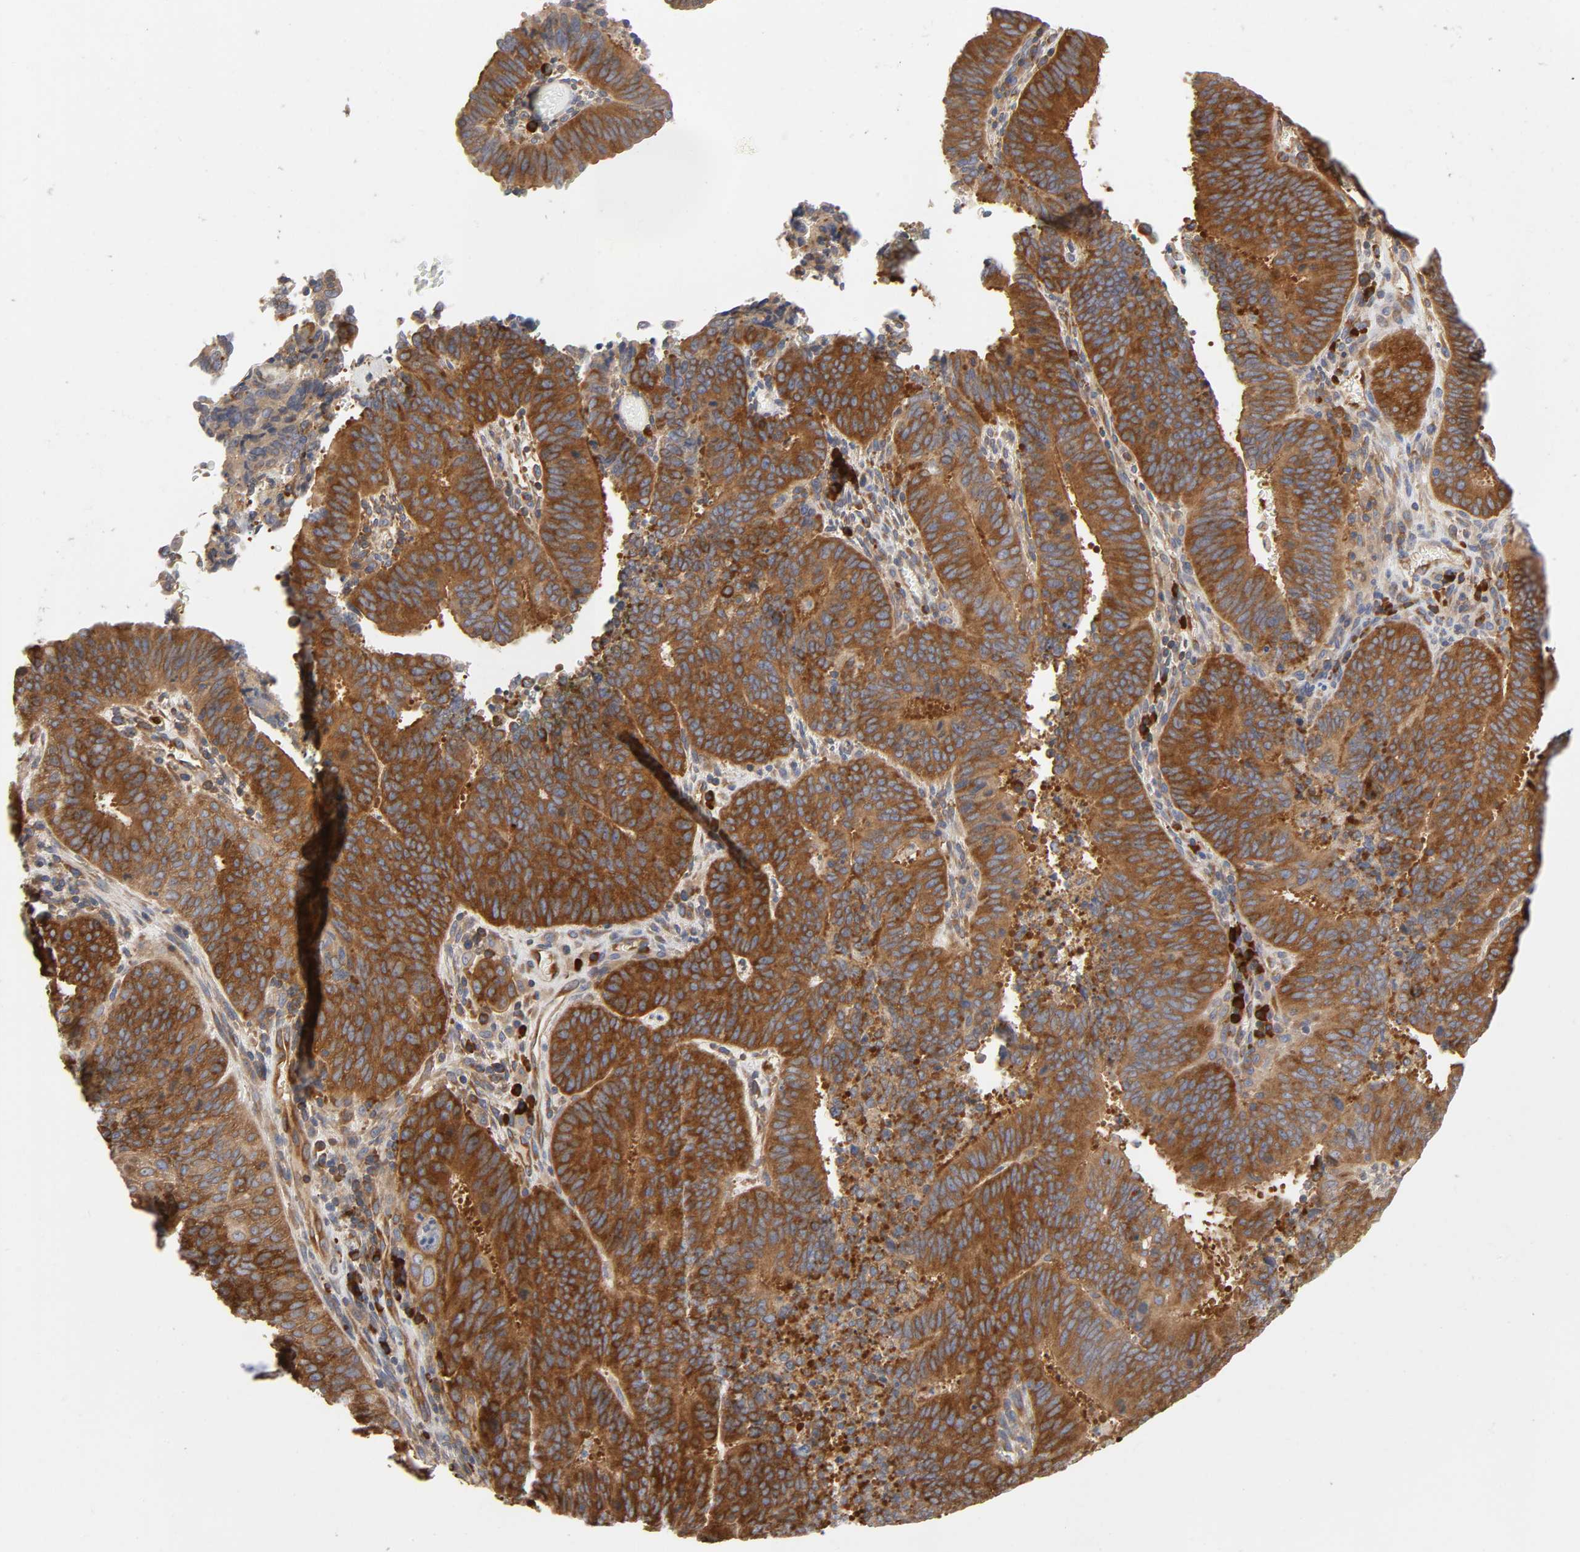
{"staining": {"intensity": "strong", "quantity": ">75%", "location": "cytoplasmic/membranous"}, "tissue": "cervical cancer", "cell_type": "Tumor cells", "image_type": "cancer", "snomed": [{"axis": "morphology", "description": "Adenocarcinoma, NOS"}, {"axis": "topography", "description": "Cervix"}], "caption": "The immunohistochemical stain labels strong cytoplasmic/membranous staining in tumor cells of adenocarcinoma (cervical) tissue.", "gene": "SCHIP1", "patient": {"sex": "female", "age": 44}}